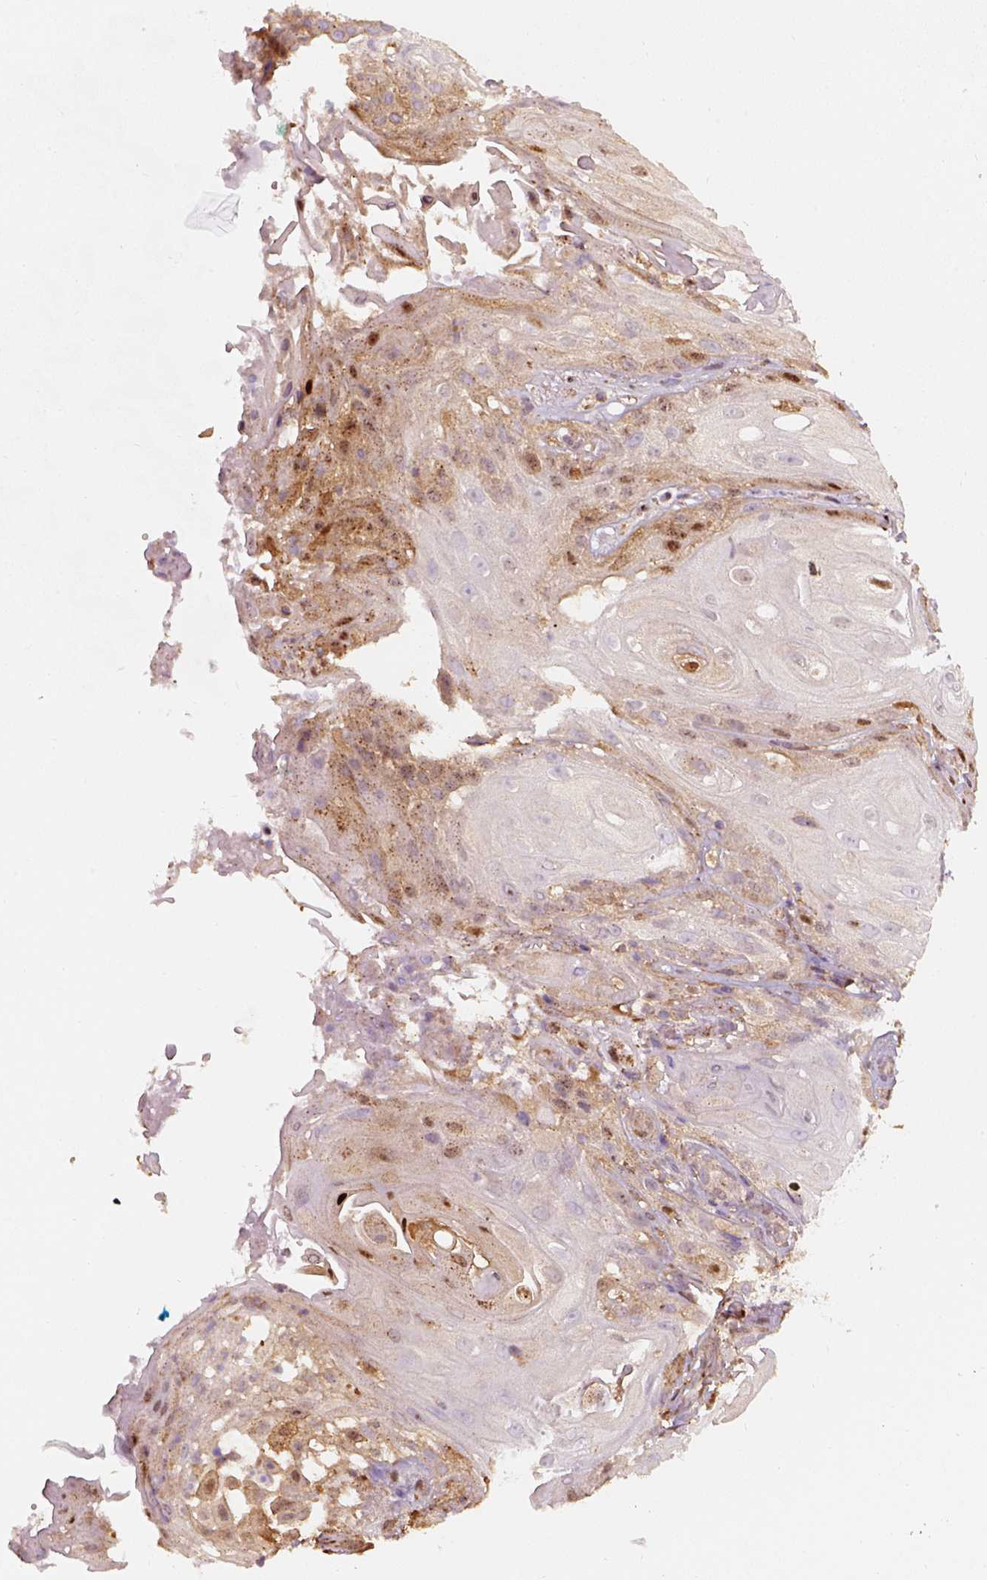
{"staining": {"intensity": "moderate", "quantity": "25%-75%", "location": "nuclear"}, "tissue": "skin cancer", "cell_type": "Tumor cells", "image_type": "cancer", "snomed": [{"axis": "morphology", "description": "Squamous cell carcinoma, NOS"}, {"axis": "topography", "description": "Skin"}], "caption": "A brown stain shows moderate nuclear expression of a protein in human squamous cell carcinoma (skin) tumor cells.", "gene": "SQSTM1", "patient": {"sex": "male", "age": 62}}